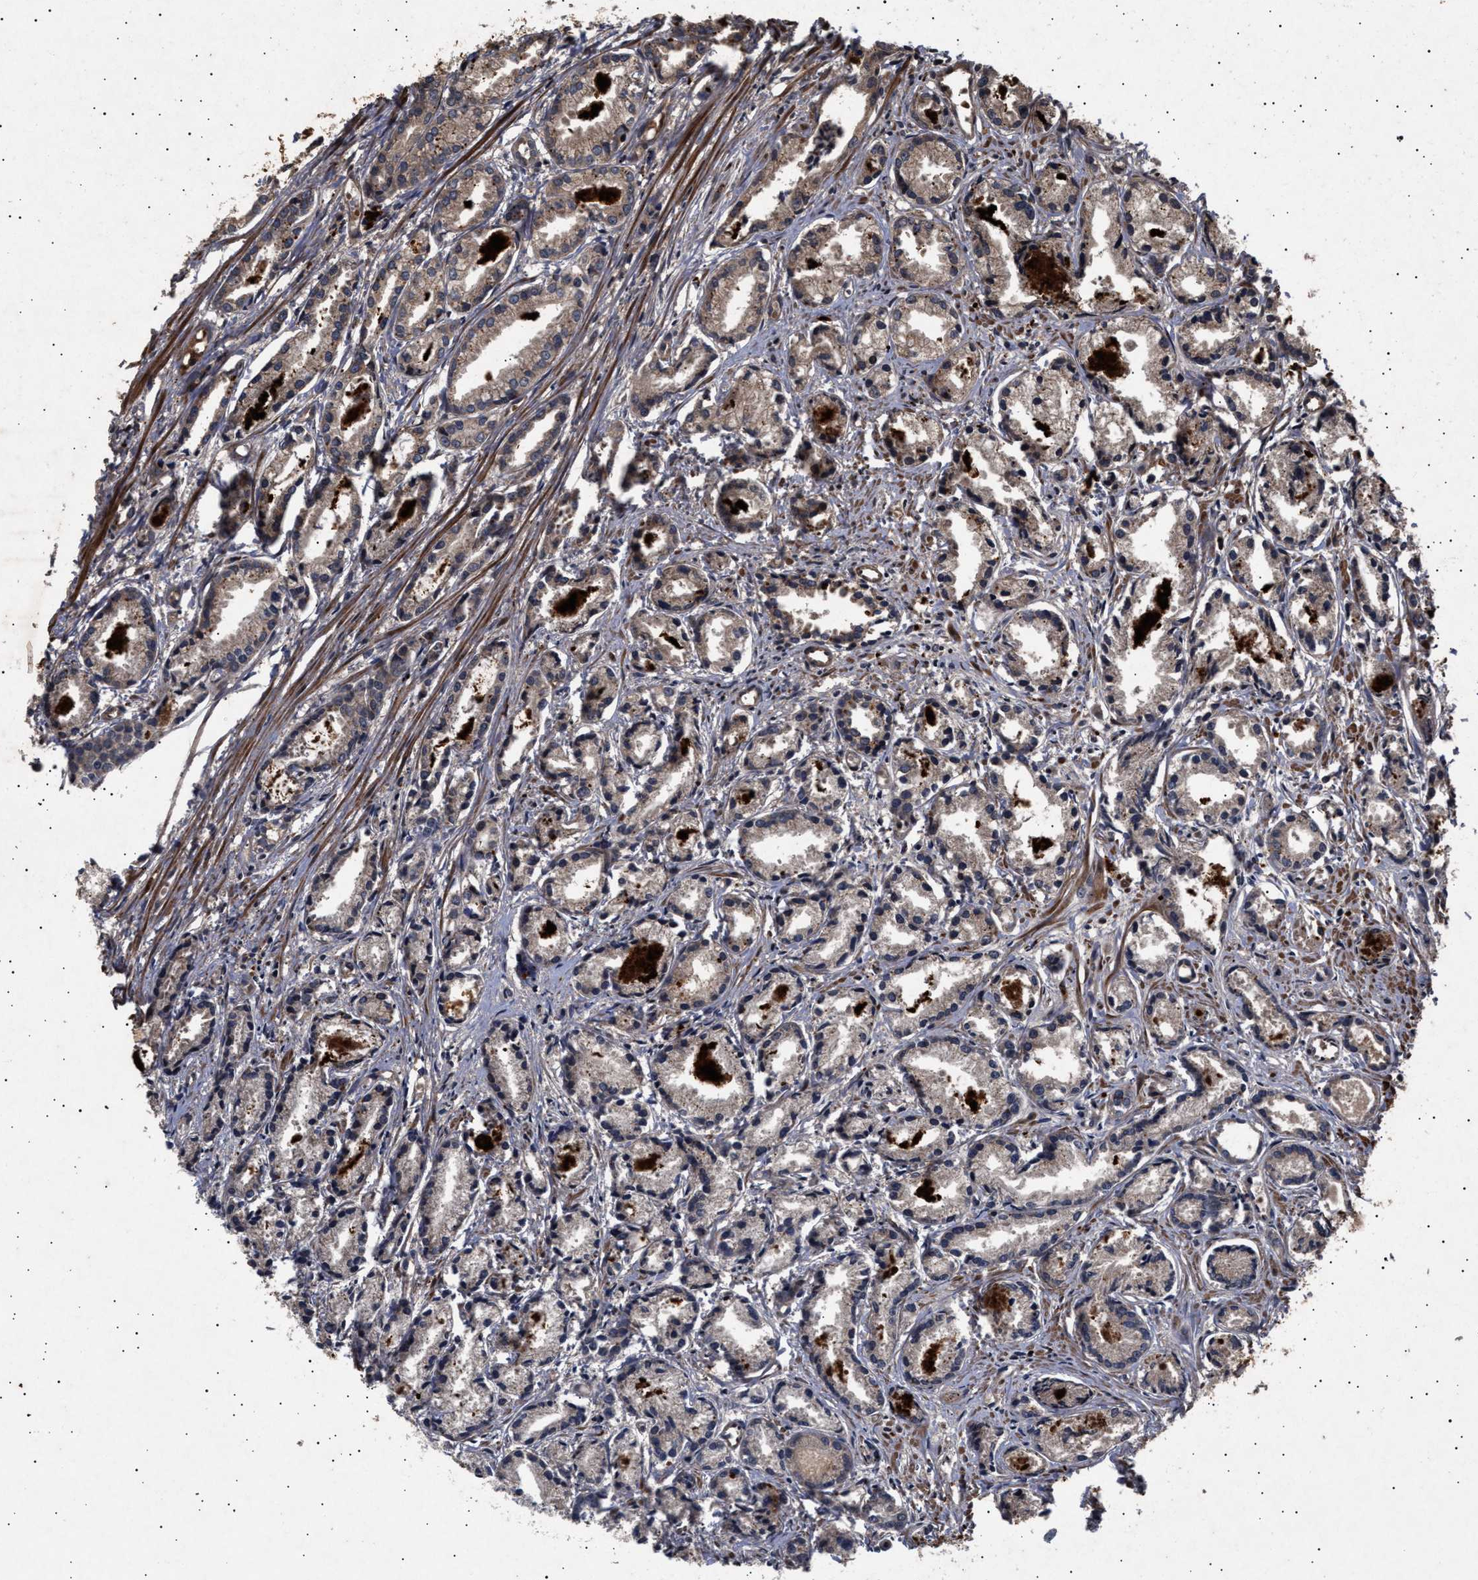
{"staining": {"intensity": "weak", "quantity": "25%-75%", "location": "cytoplasmic/membranous"}, "tissue": "prostate cancer", "cell_type": "Tumor cells", "image_type": "cancer", "snomed": [{"axis": "morphology", "description": "Adenocarcinoma, Low grade"}, {"axis": "topography", "description": "Prostate"}], "caption": "A low amount of weak cytoplasmic/membranous staining is appreciated in about 25%-75% of tumor cells in prostate adenocarcinoma (low-grade) tissue.", "gene": "ITGB5", "patient": {"sex": "male", "age": 72}}